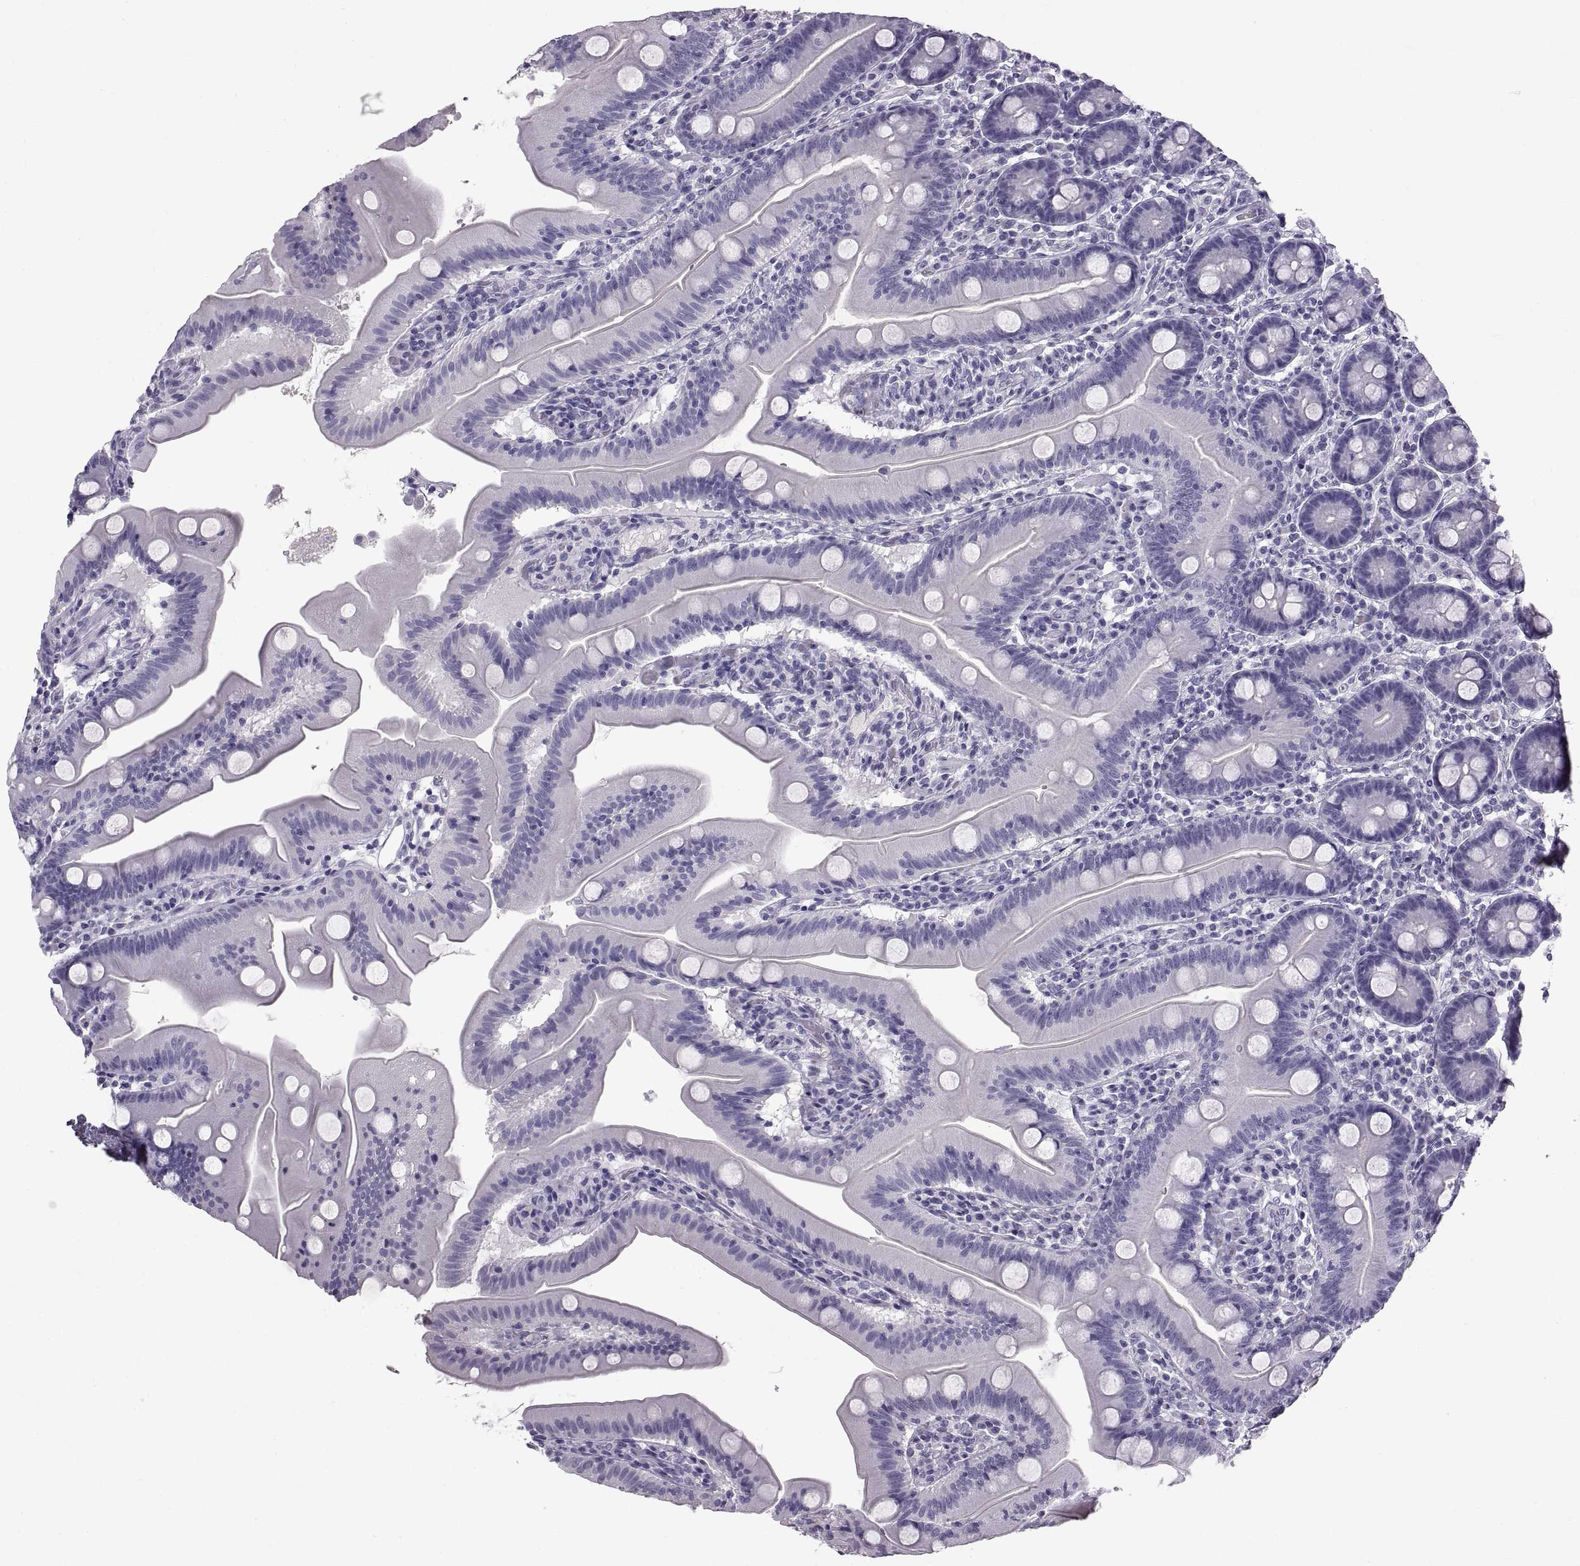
{"staining": {"intensity": "negative", "quantity": "none", "location": "none"}, "tissue": "small intestine", "cell_type": "Glandular cells", "image_type": "normal", "snomed": [{"axis": "morphology", "description": "Normal tissue, NOS"}, {"axis": "topography", "description": "Small intestine"}], "caption": "IHC image of normal small intestine stained for a protein (brown), which displays no expression in glandular cells.", "gene": "WFDC8", "patient": {"sex": "male", "age": 37}}